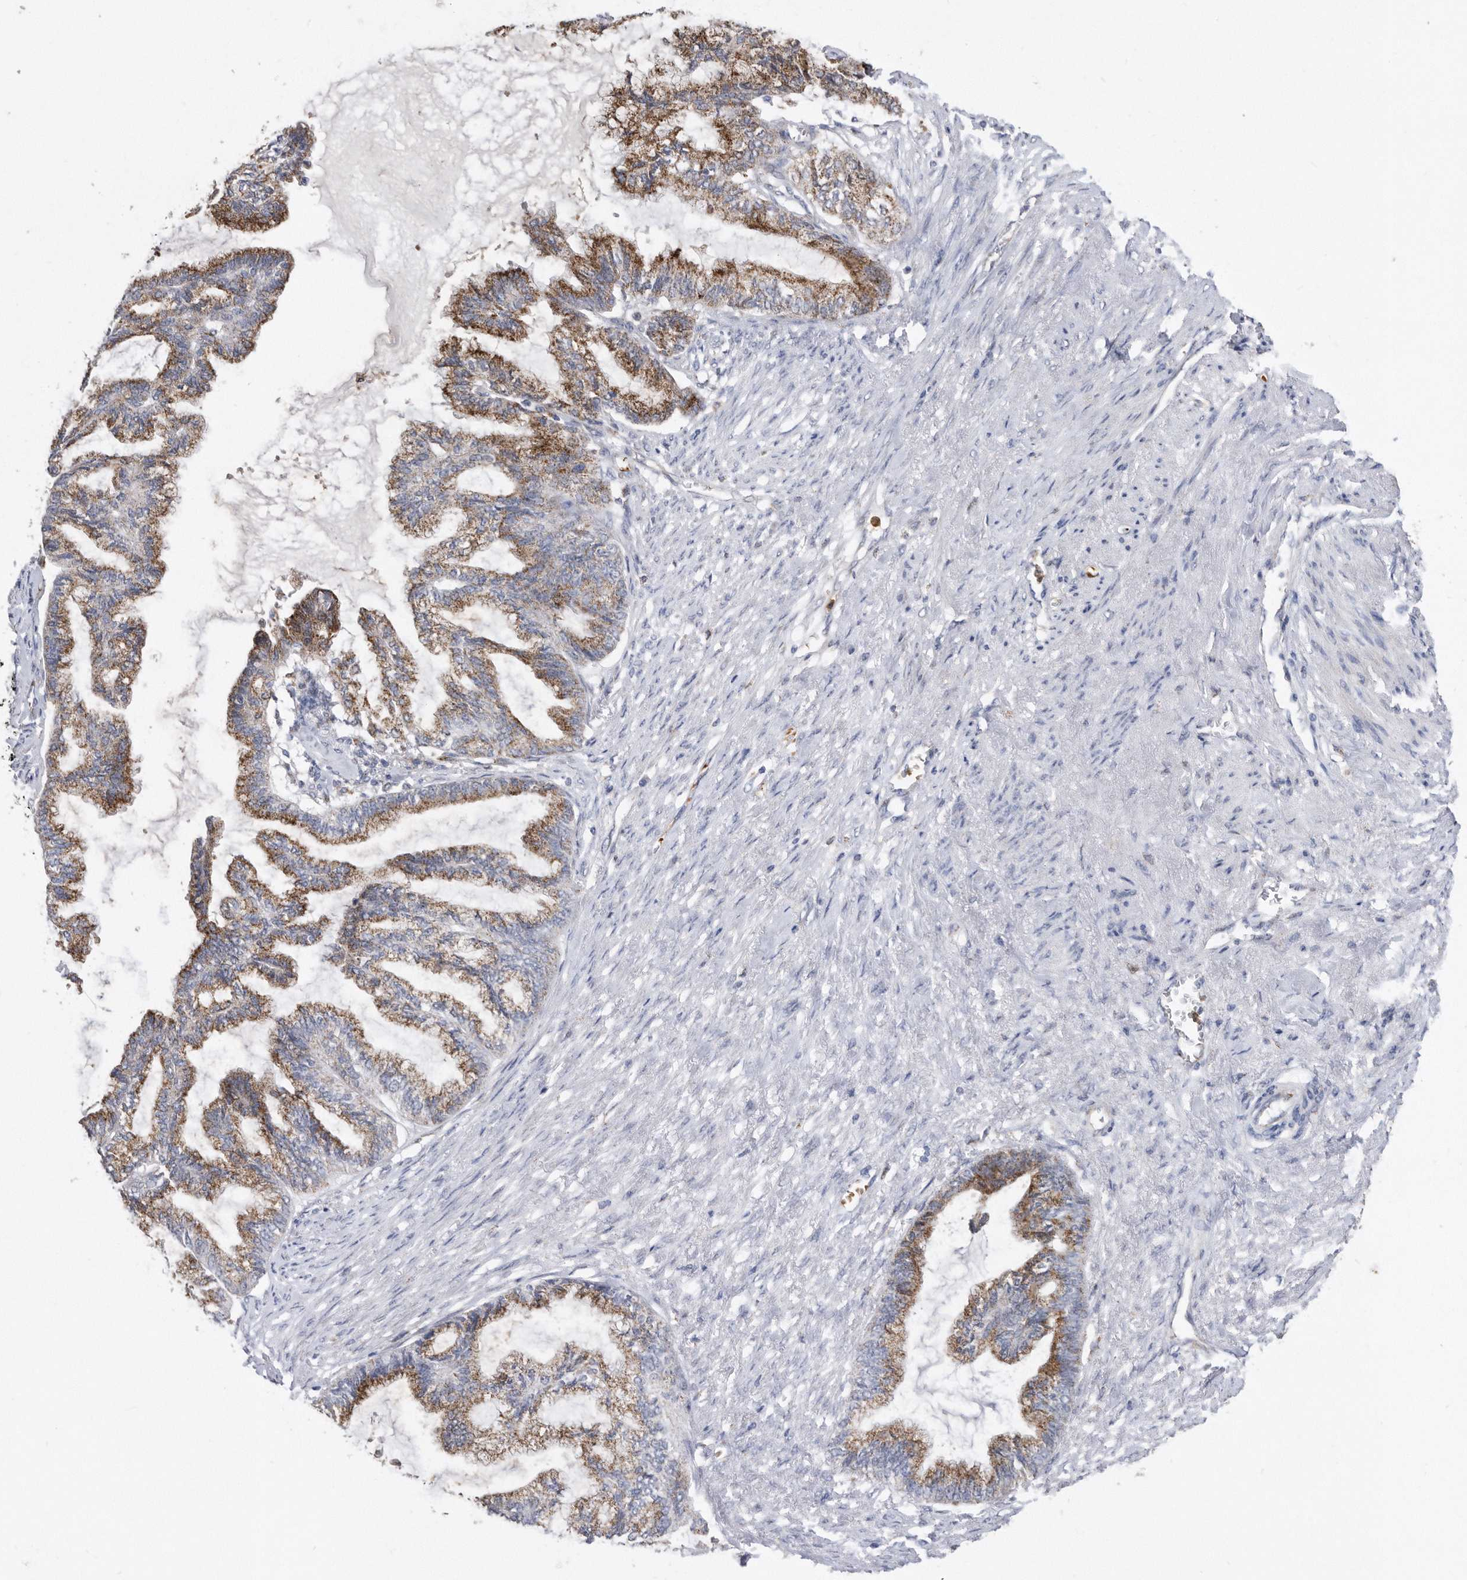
{"staining": {"intensity": "moderate", "quantity": ">75%", "location": "cytoplasmic/membranous"}, "tissue": "endometrial cancer", "cell_type": "Tumor cells", "image_type": "cancer", "snomed": [{"axis": "morphology", "description": "Adenocarcinoma, NOS"}, {"axis": "topography", "description": "Endometrium"}], "caption": "There is medium levels of moderate cytoplasmic/membranous staining in tumor cells of endometrial cancer, as demonstrated by immunohistochemical staining (brown color).", "gene": "CRISPLD2", "patient": {"sex": "female", "age": 86}}